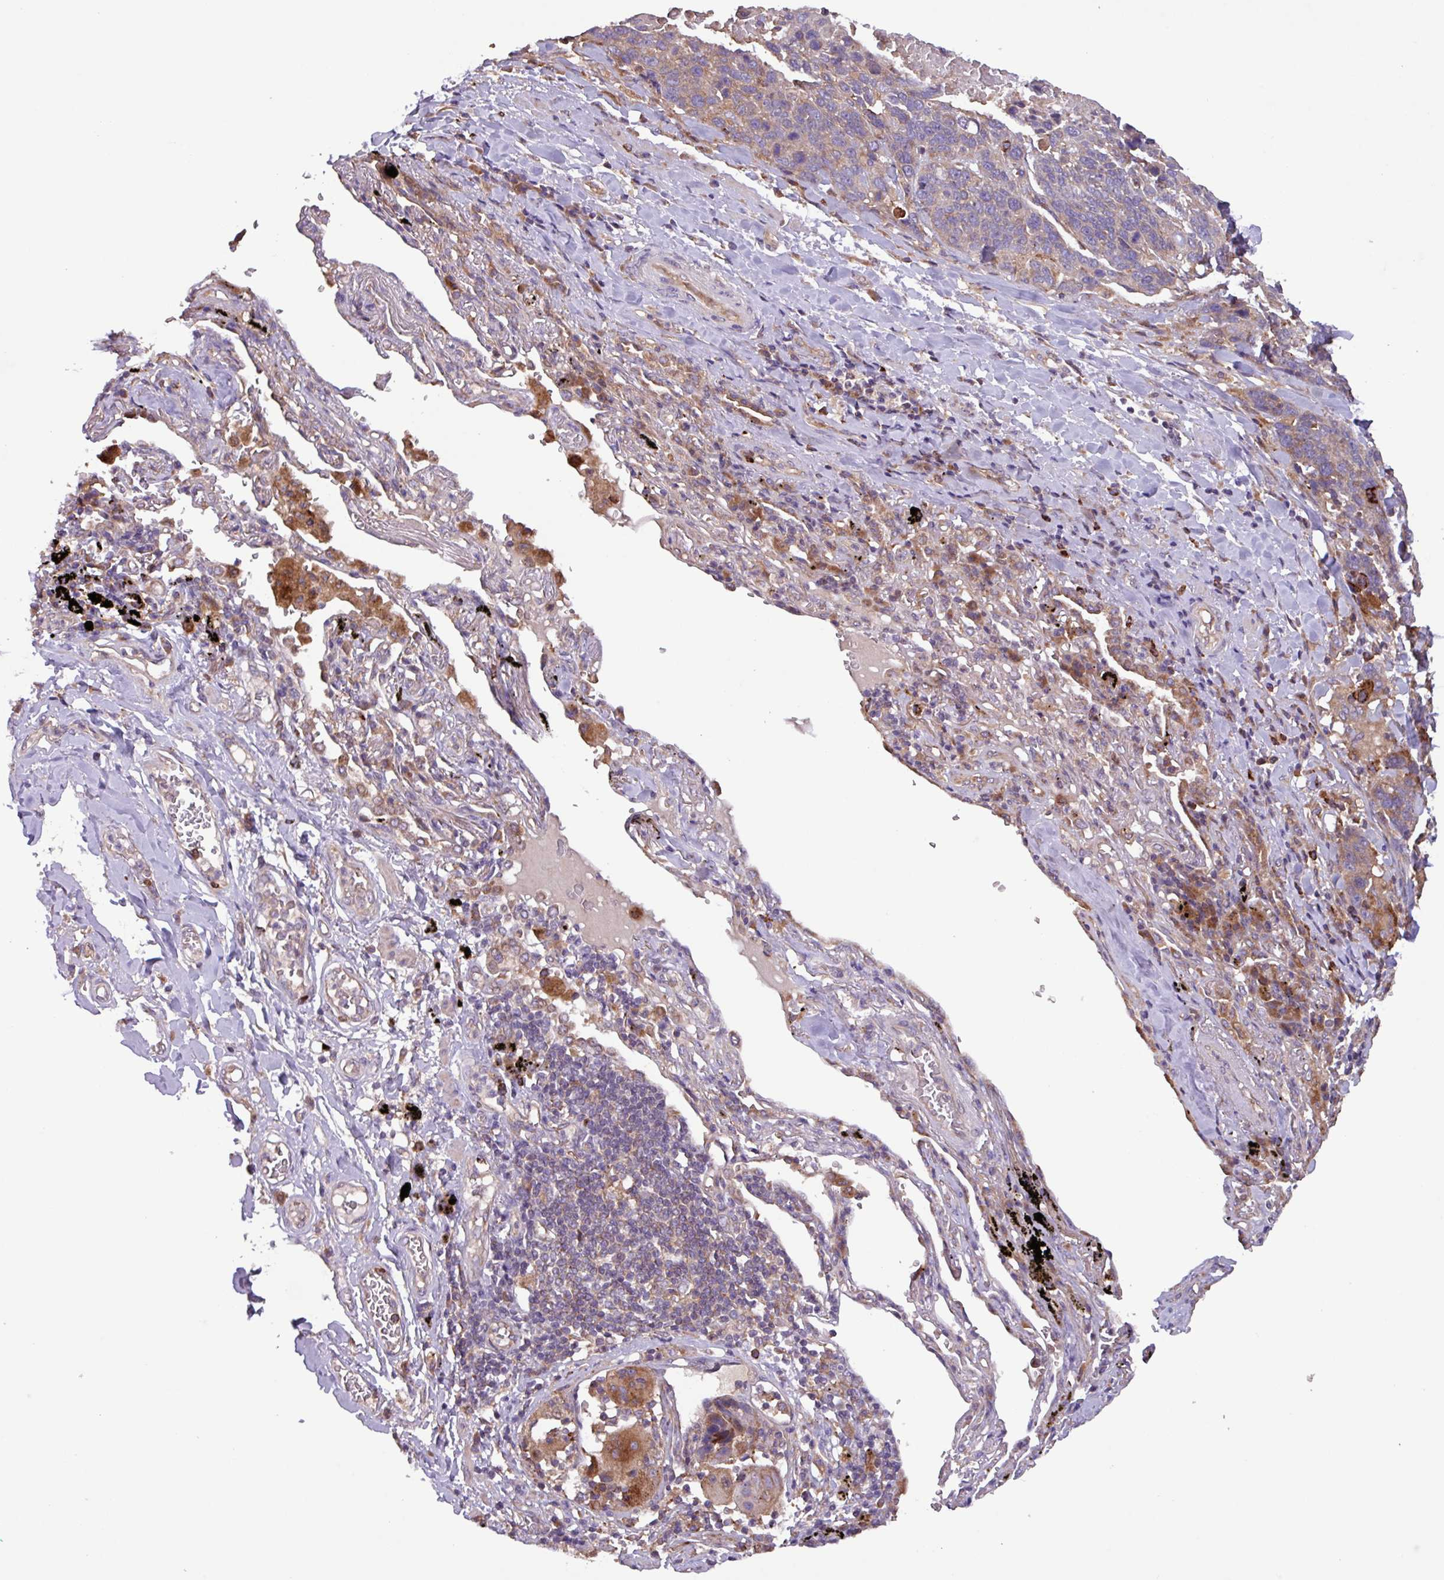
{"staining": {"intensity": "weak", "quantity": "<25%", "location": "cytoplasmic/membranous"}, "tissue": "lung cancer", "cell_type": "Tumor cells", "image_type": "cancer", "snomed": [{"axis": "morphology", "description": "Squamous cell carcinoma, NOS"}, {"axis": "topography", "description": "Lung"}], "caption": "An immunohistochemistry photomicrograph of squamous cell carcinoma (lung) is shown. There is no staining in tumor cells of squamous cell carcinoma (lung).", "gene": "PTPRQ", "patient": {"sex": "male", "age": 66}}